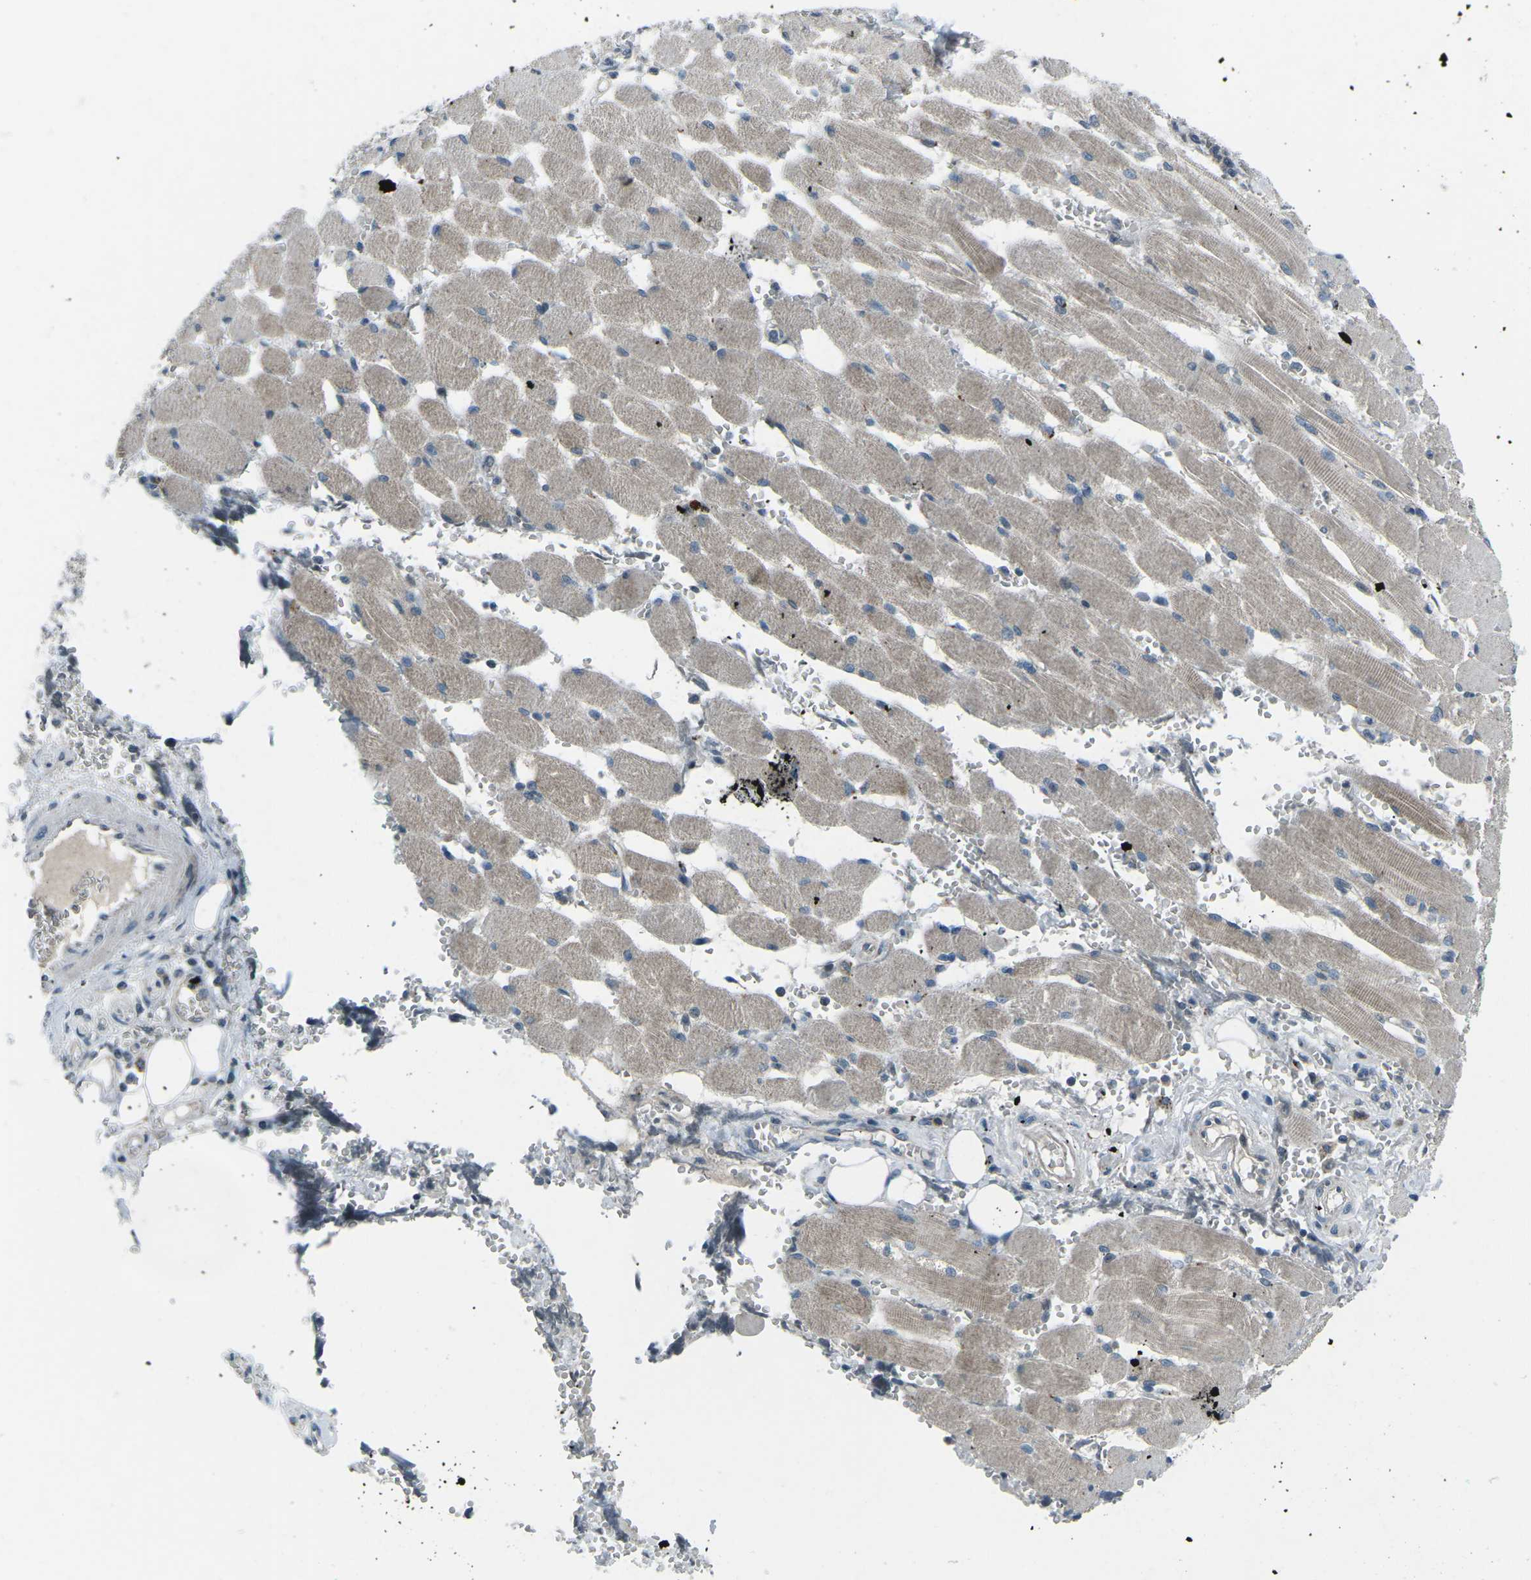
{"staining": {"intensity": "negative", "quantity": "none", "location": "none"}, "tissue": "adipose tissue", "cell_type": "Adipocytes", "image_type": "normal", "snomed": [{"axis": "morphology", "description": "Squamous cell carcinoma, NOS"}, {"axis": "topography", "description": "Oral tissue"}, {"axis": "topography", "description": "Head-Neck"}], "caption": "Protein analysis of benign adipose tissue demonstrates no significant positivity in adipocytes.", "gene": "CDK16", "patient": {"sex": "female", "age": 50}}